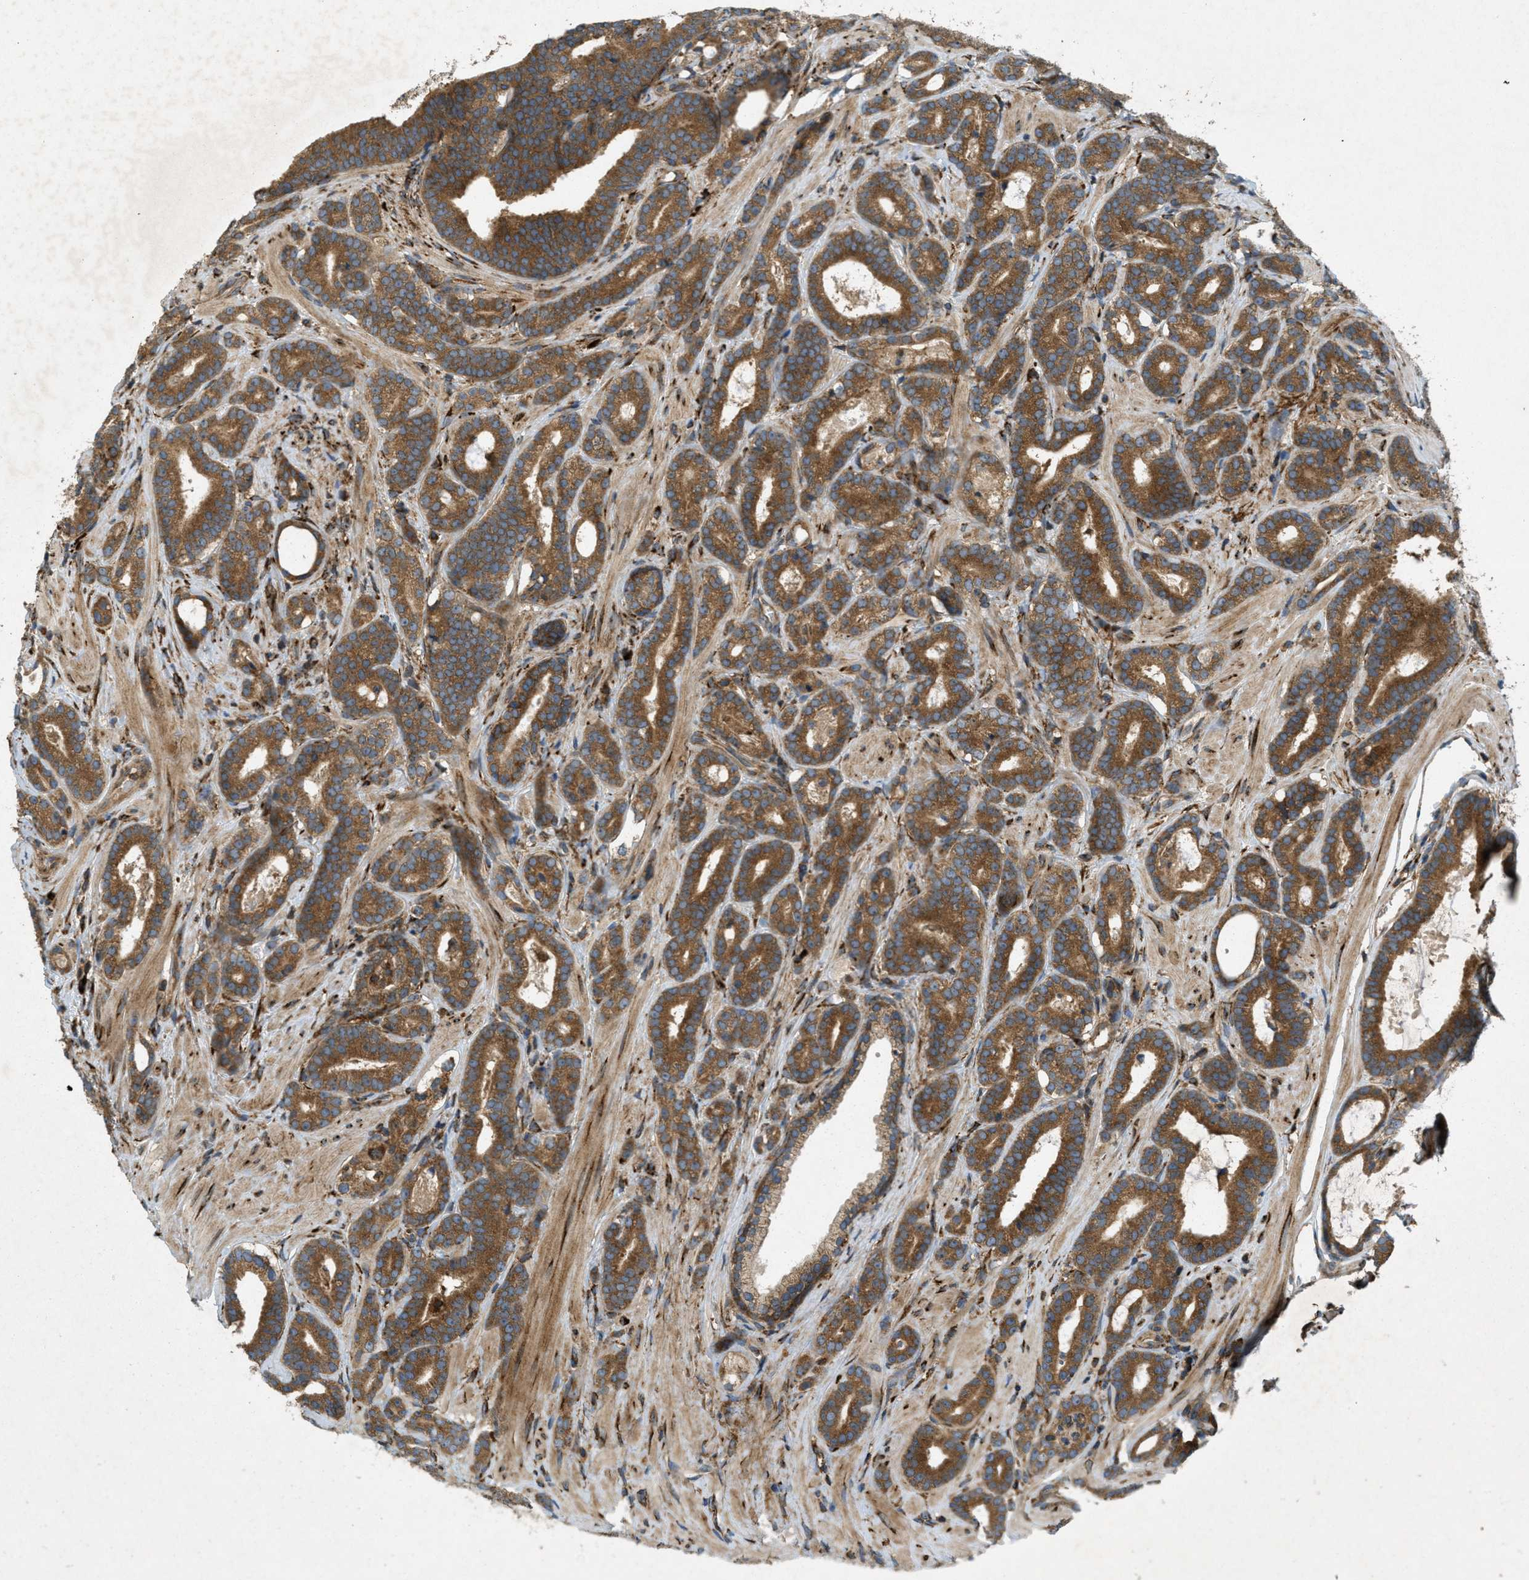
{"staining": {"intensity": "moderate", "quantity": ">75%", "location": "cytoplasmic/membranous"}, "tissue": "prostate cancer", "cell_type": "Tumor cells", "image_type": "cancer", "snomed": [{"axis": "morphology", "description": "Adenocarcinoma, High grade"}, {"axis": "topography", "description": "Prostate"}], "caption": "The histopathology image reveals staining of prostate adenocarcinoma (high-grade), revealing moderate cytoplasmic/membranous protein expression (brown color) within tumor cells. The protein is shown in brown color, while the nuclei are stained blue.", "gene": "PCDH18", "patient": {"sex": "male", "age": 60}}